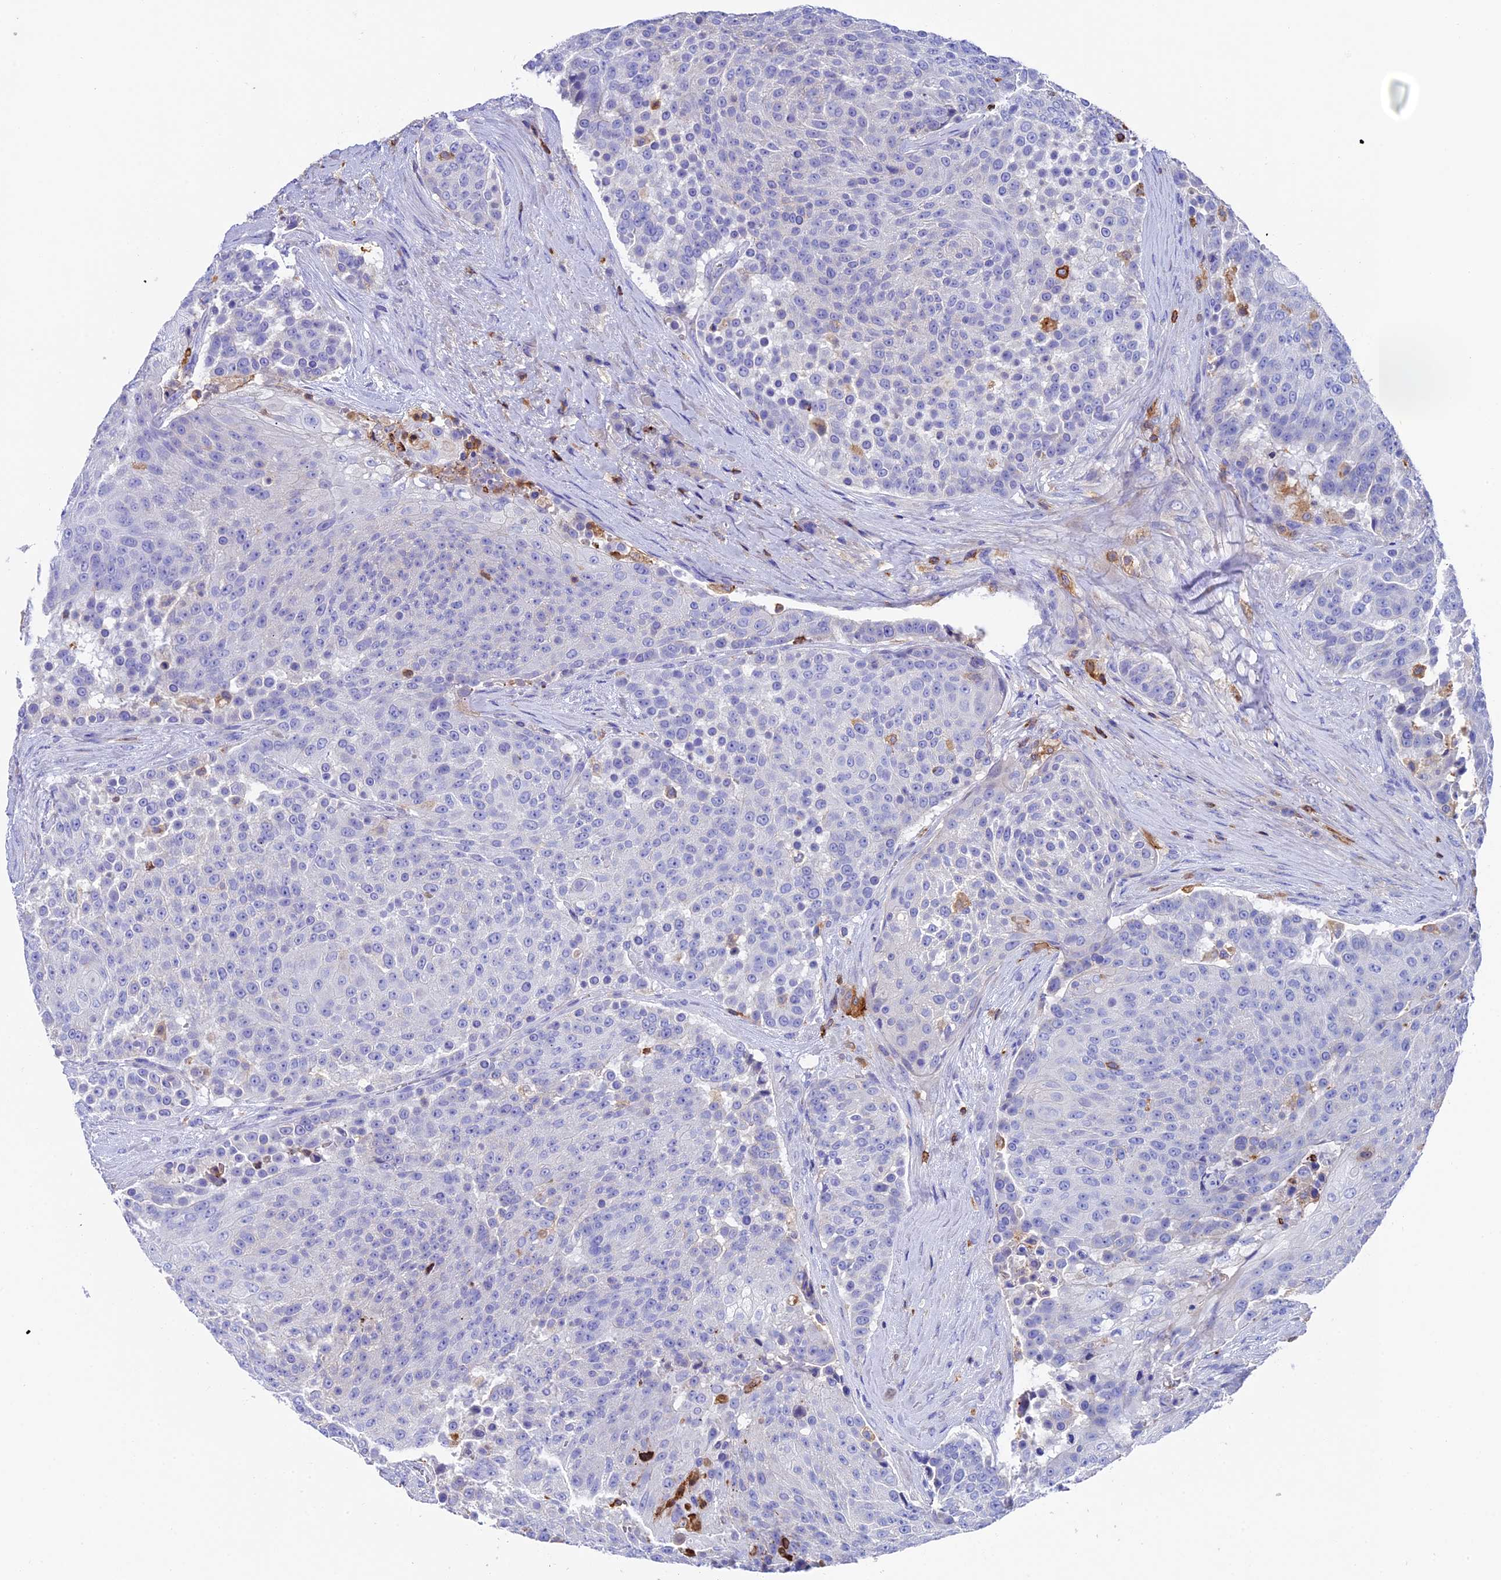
{"staining": {"intensity": "negative", "quantity": "none", "location": "none"}, "tissue": "urothelial cancer", "cell_type": "Tumor cells", "image_type": "cancer", "snomed": [{"axis": "morphology", "description": "Urothelial carcinoma, High grade"}, {"axis": "topography", "description": "Urinary bladder"}], "caption": "A histopathology image of urothelial cancer stained for a protein shows no brown staining in tumor cells.", "gene": "ADAT1", "patient": {"sex": "female", "age": 63}}